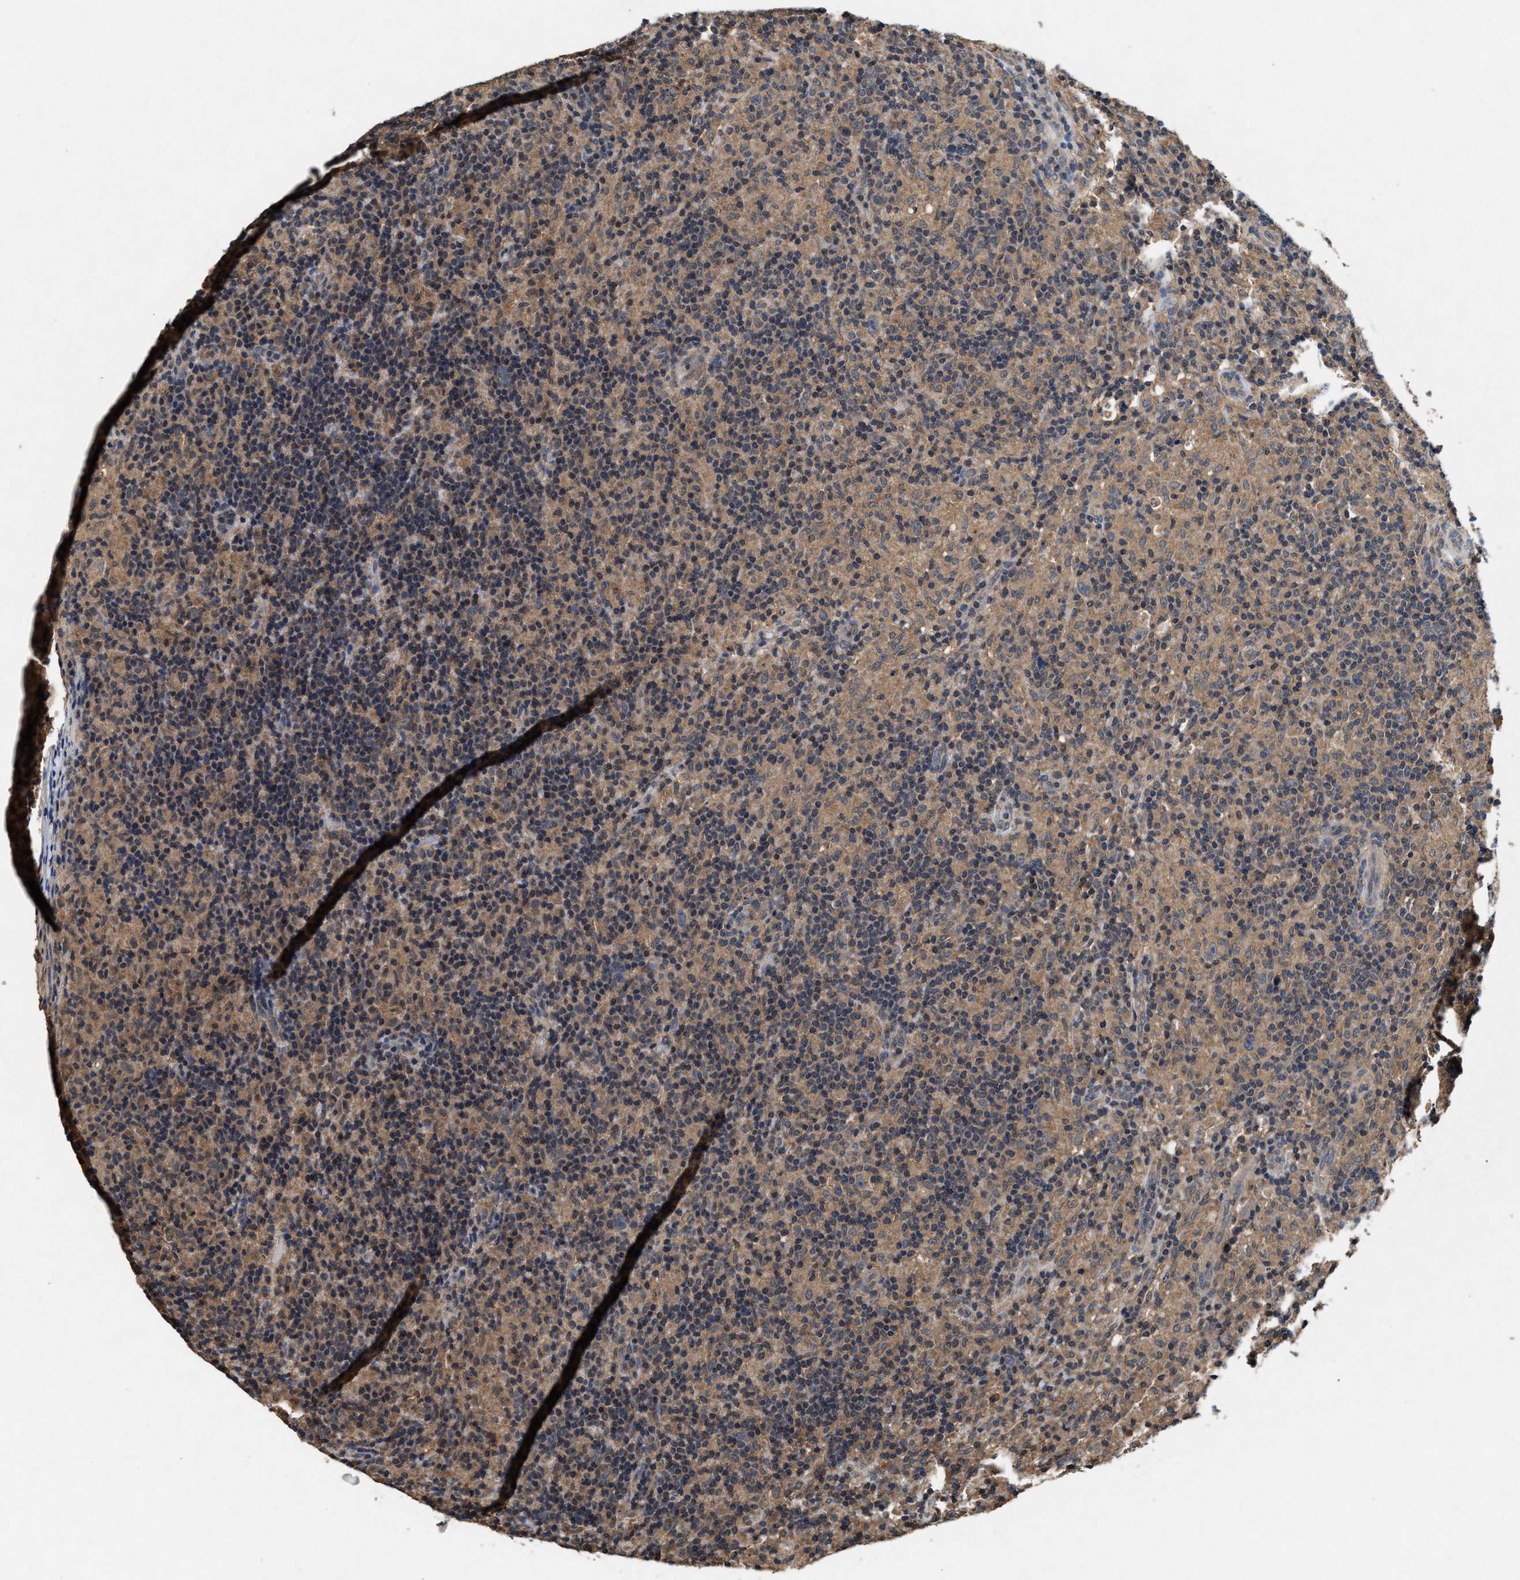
{"staining": {"intensity": "weak", "quantity": ">75%", "location": "cytoplasmic/membranous"}, "tissue": "lymphoma", "cell_type": "Tumor cells", "image_type": "cancer", "snomed": [{"axis": "morphology", "description": "Hodgkin's disease, NOS"}, {"axis": "topography", "description": "Lymph node"}], "caption": "A histopathology image of human lymphoma stained for a protein shows weak cytoplasmic/membranous brown staining in tumor cells.", "gene": "PDAP1", "patient": {"sex": "male", "age": 70}}